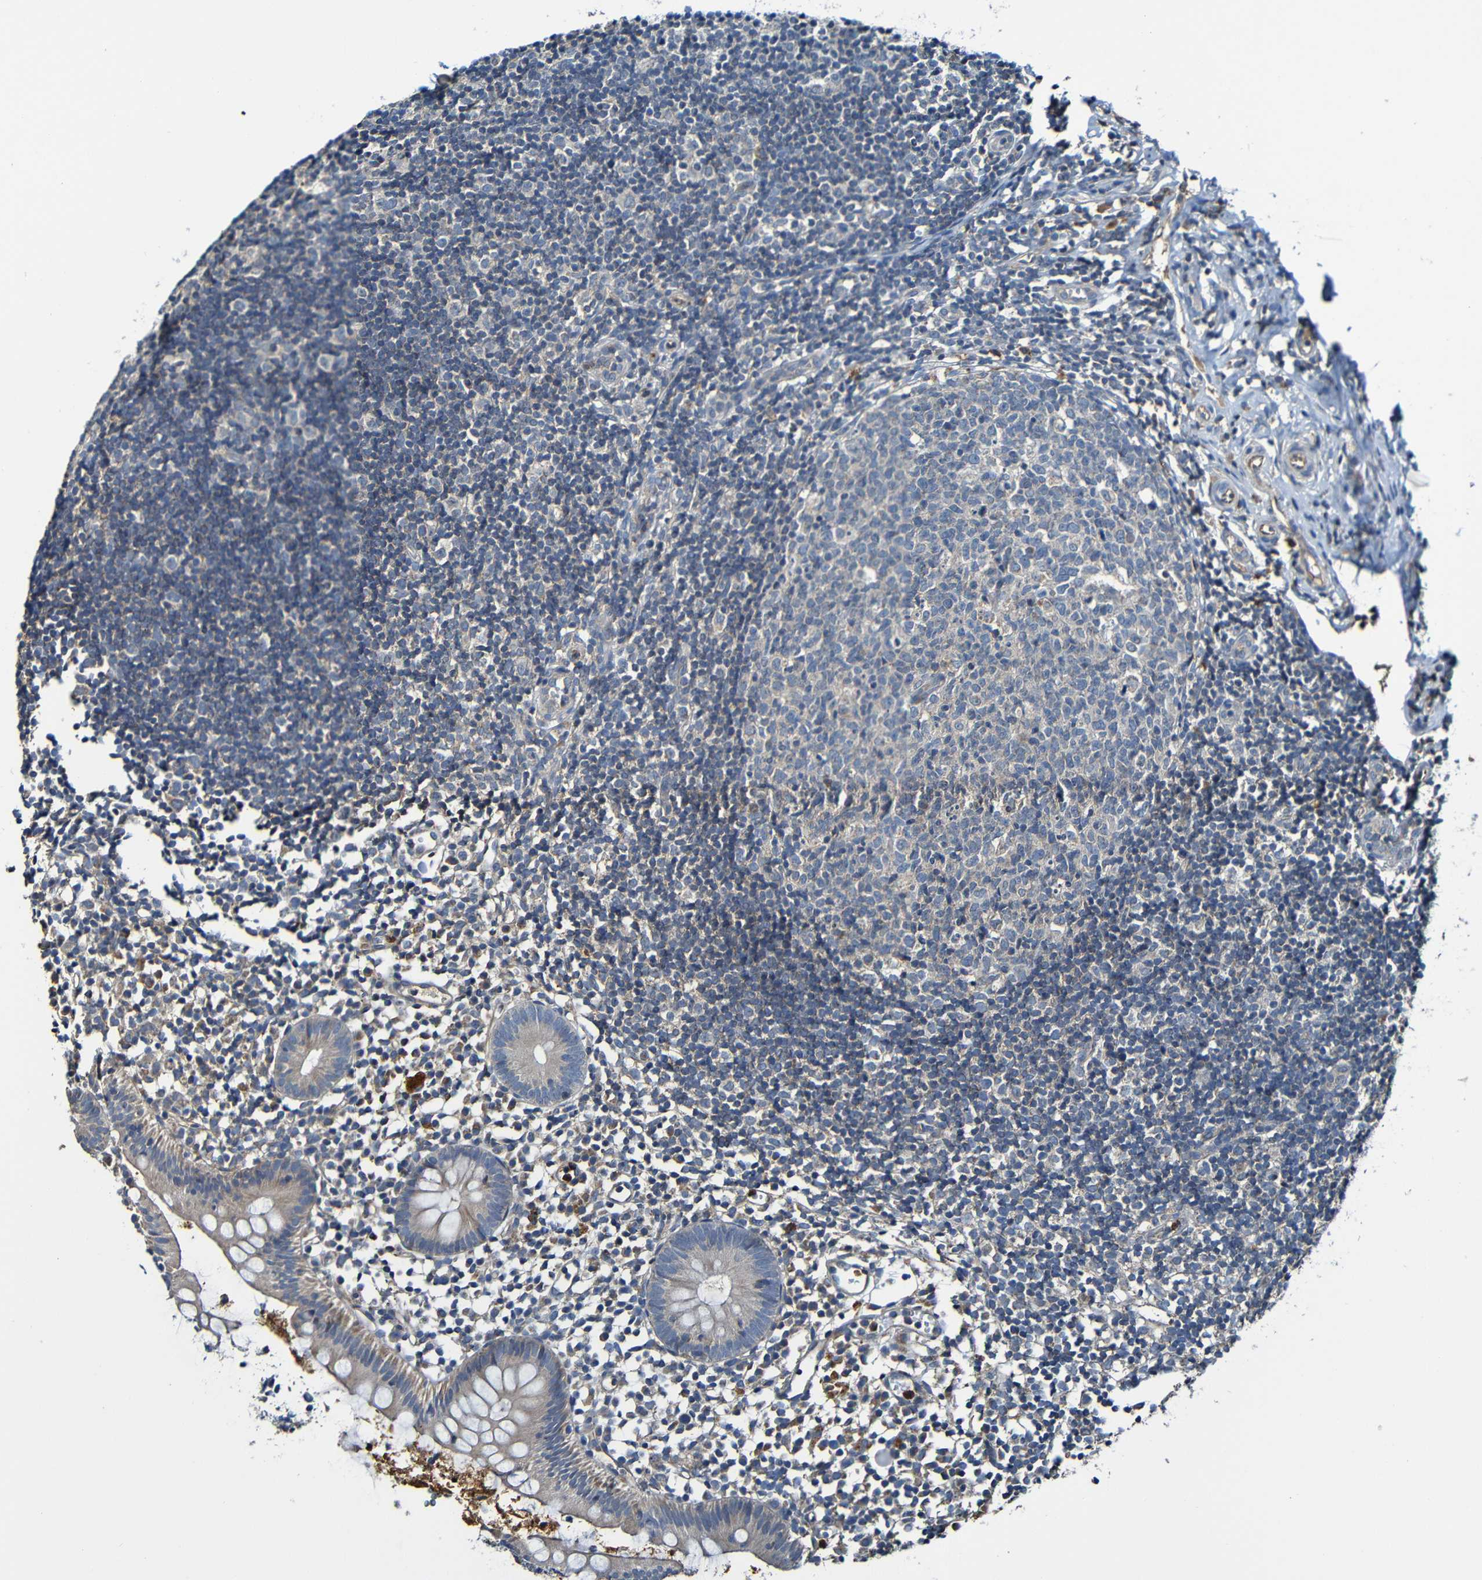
{"staining": {"intensity": "moderate", "quantity": ">75%", "location": "cytoplasmic/membranous"}, "tissue": "appendix", "cell_type": "Glandular cells", "image_type": "normal", "snomed": [{"axis": "morphology", "description": "Normal tissue, NOS"}, {"axis": "topography", "description": "Appendix"}], "caption": "Moderate cytoplasmic/membranous staining for a protein is seen in approximately >75% of glandular cells of unremarkable appendix using IHC.", "gene": "ADAM15", "patient": {"sex": "female", "age": 20}}